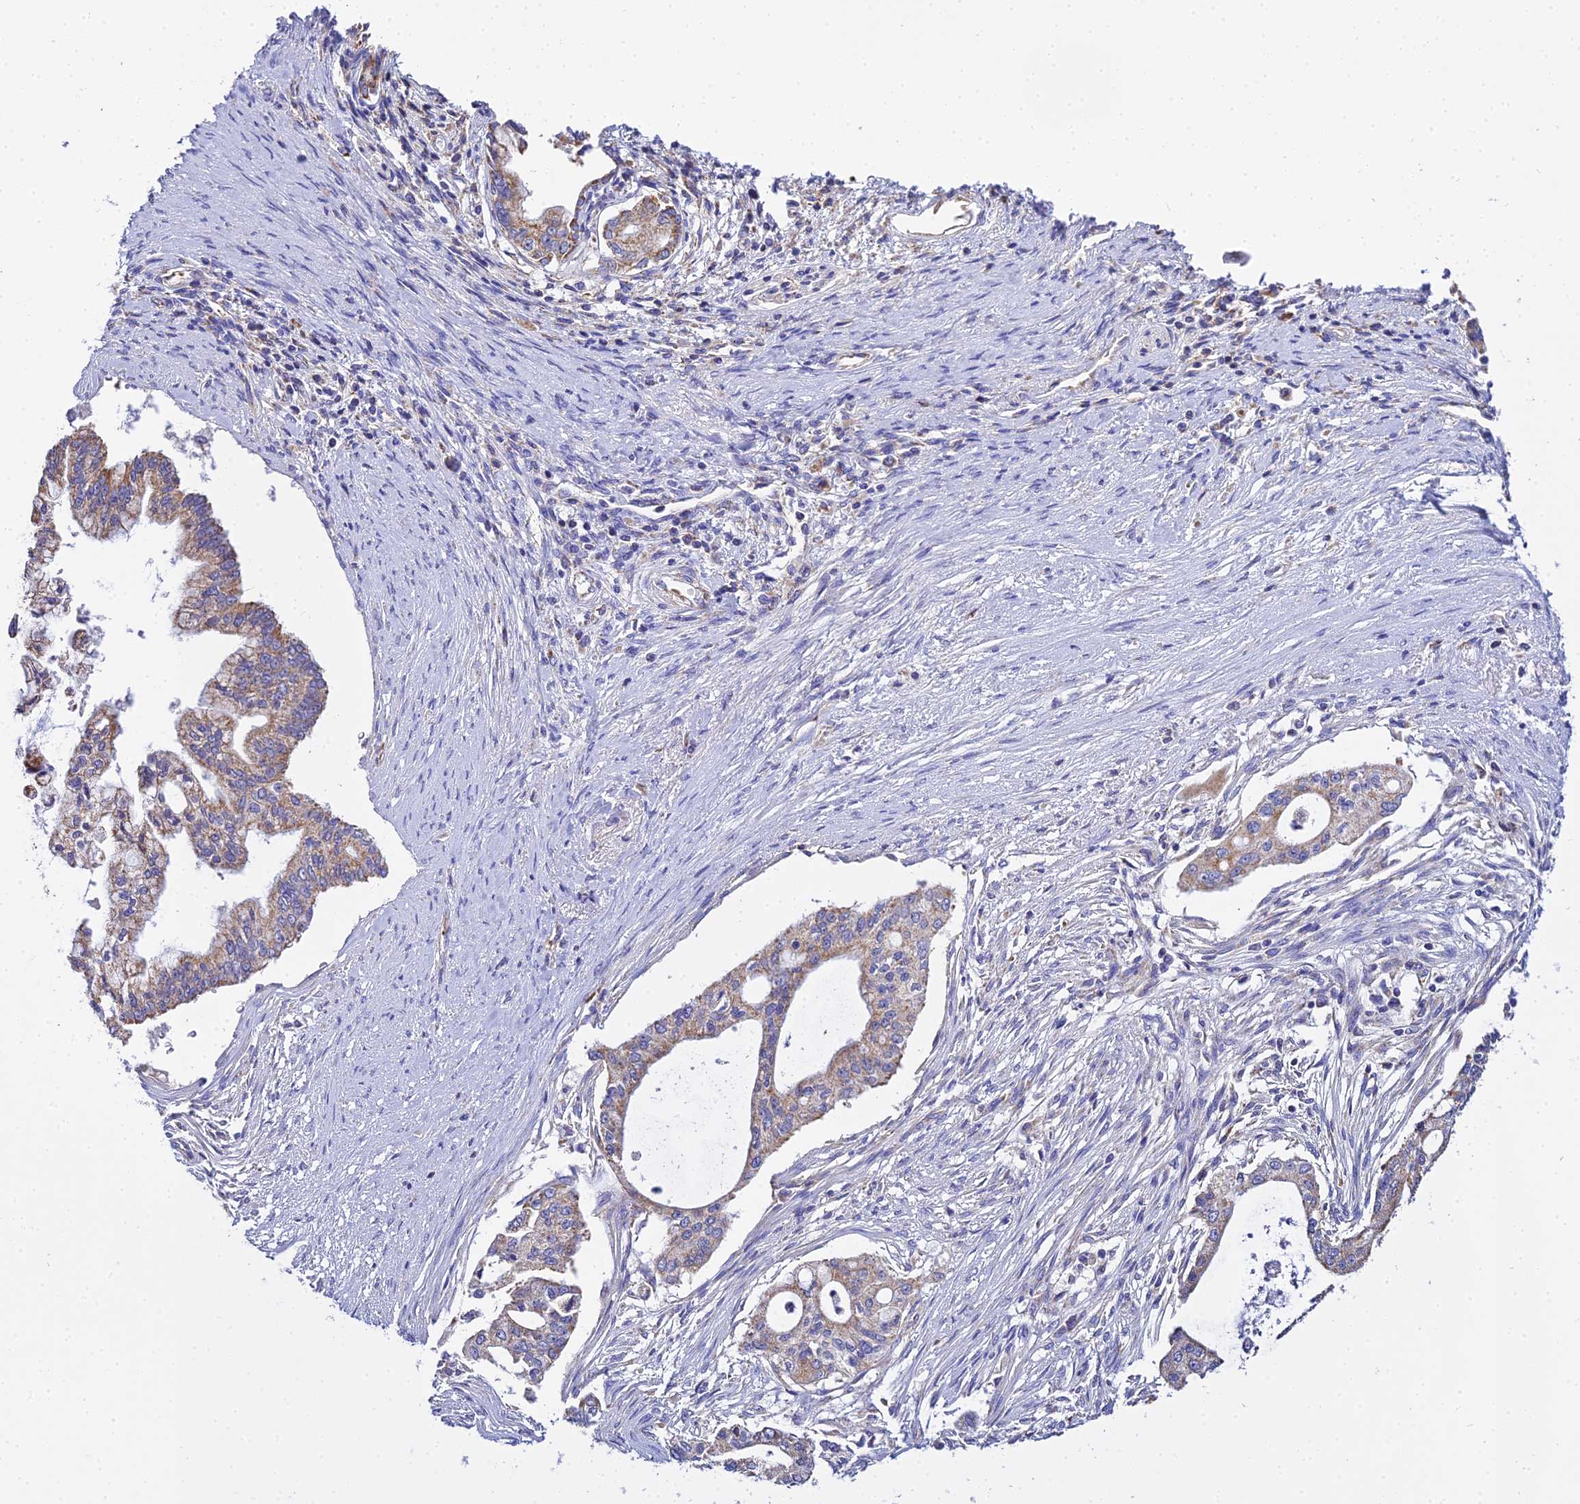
{"staining": {"intensity": "moderate", "quantity": "25%-75%", "location": "cytoplasmic/membranous"}, "tissue": "pancreatic cancer", "cell_type": "Tumor cells", "image_type": "cancer", "snomed": [{"axis": "morphology", "description": "Adenocarcinoma, NOS"}, {"axis": "topography", "description": "Pancreas"}], "caption": "Immunohistochemistry (IHC) histopathology image of neoplastic tissue: pancreatic cancer (adenocarcinoma) stained using IHC displays medium levels of moderate protein expression localized specifically in the cytoplasmic/membranous of tumor cells, appearing as a cytoplasmic/membranous brown color.", "gene": "TYW5", "patient": {"sex": "male", "age": 46}}